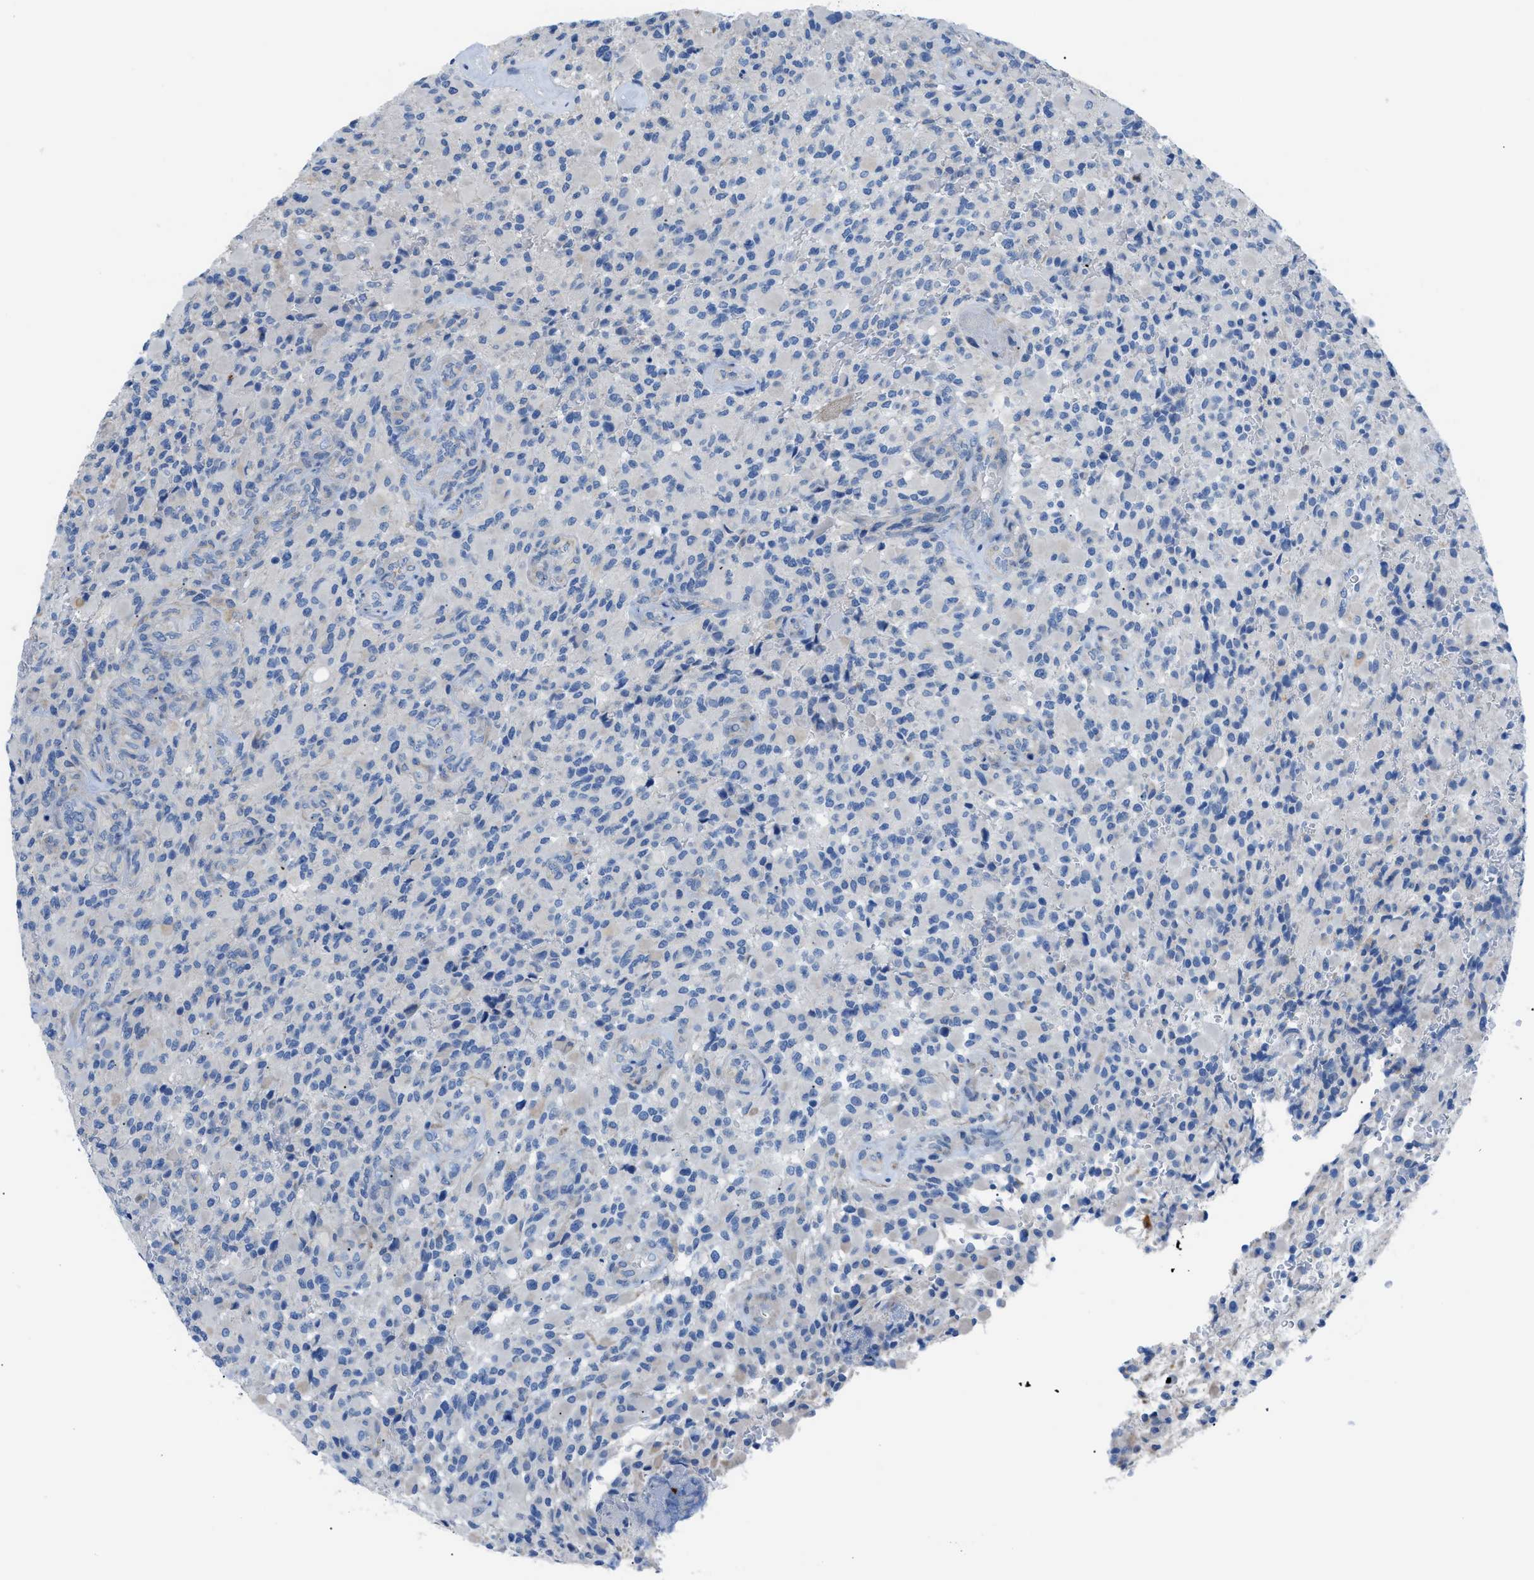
{"staining": {"intensity": "negative", "quantity": "none", "location": "none"}, "tissue": "glioma", "cell_type": "Tumor cells", "image_type": "cancer", "snomed": [{"axis": "morphology", "description": "Glioma, malignant, High grade"}, {"axis": "topography", "description": "Brain"}], "caption": "A micrograph of human glioma is negative for staining in tumor cells.", "gene": "ITPR1", "patient": {"sex": "male", "age": 71}}